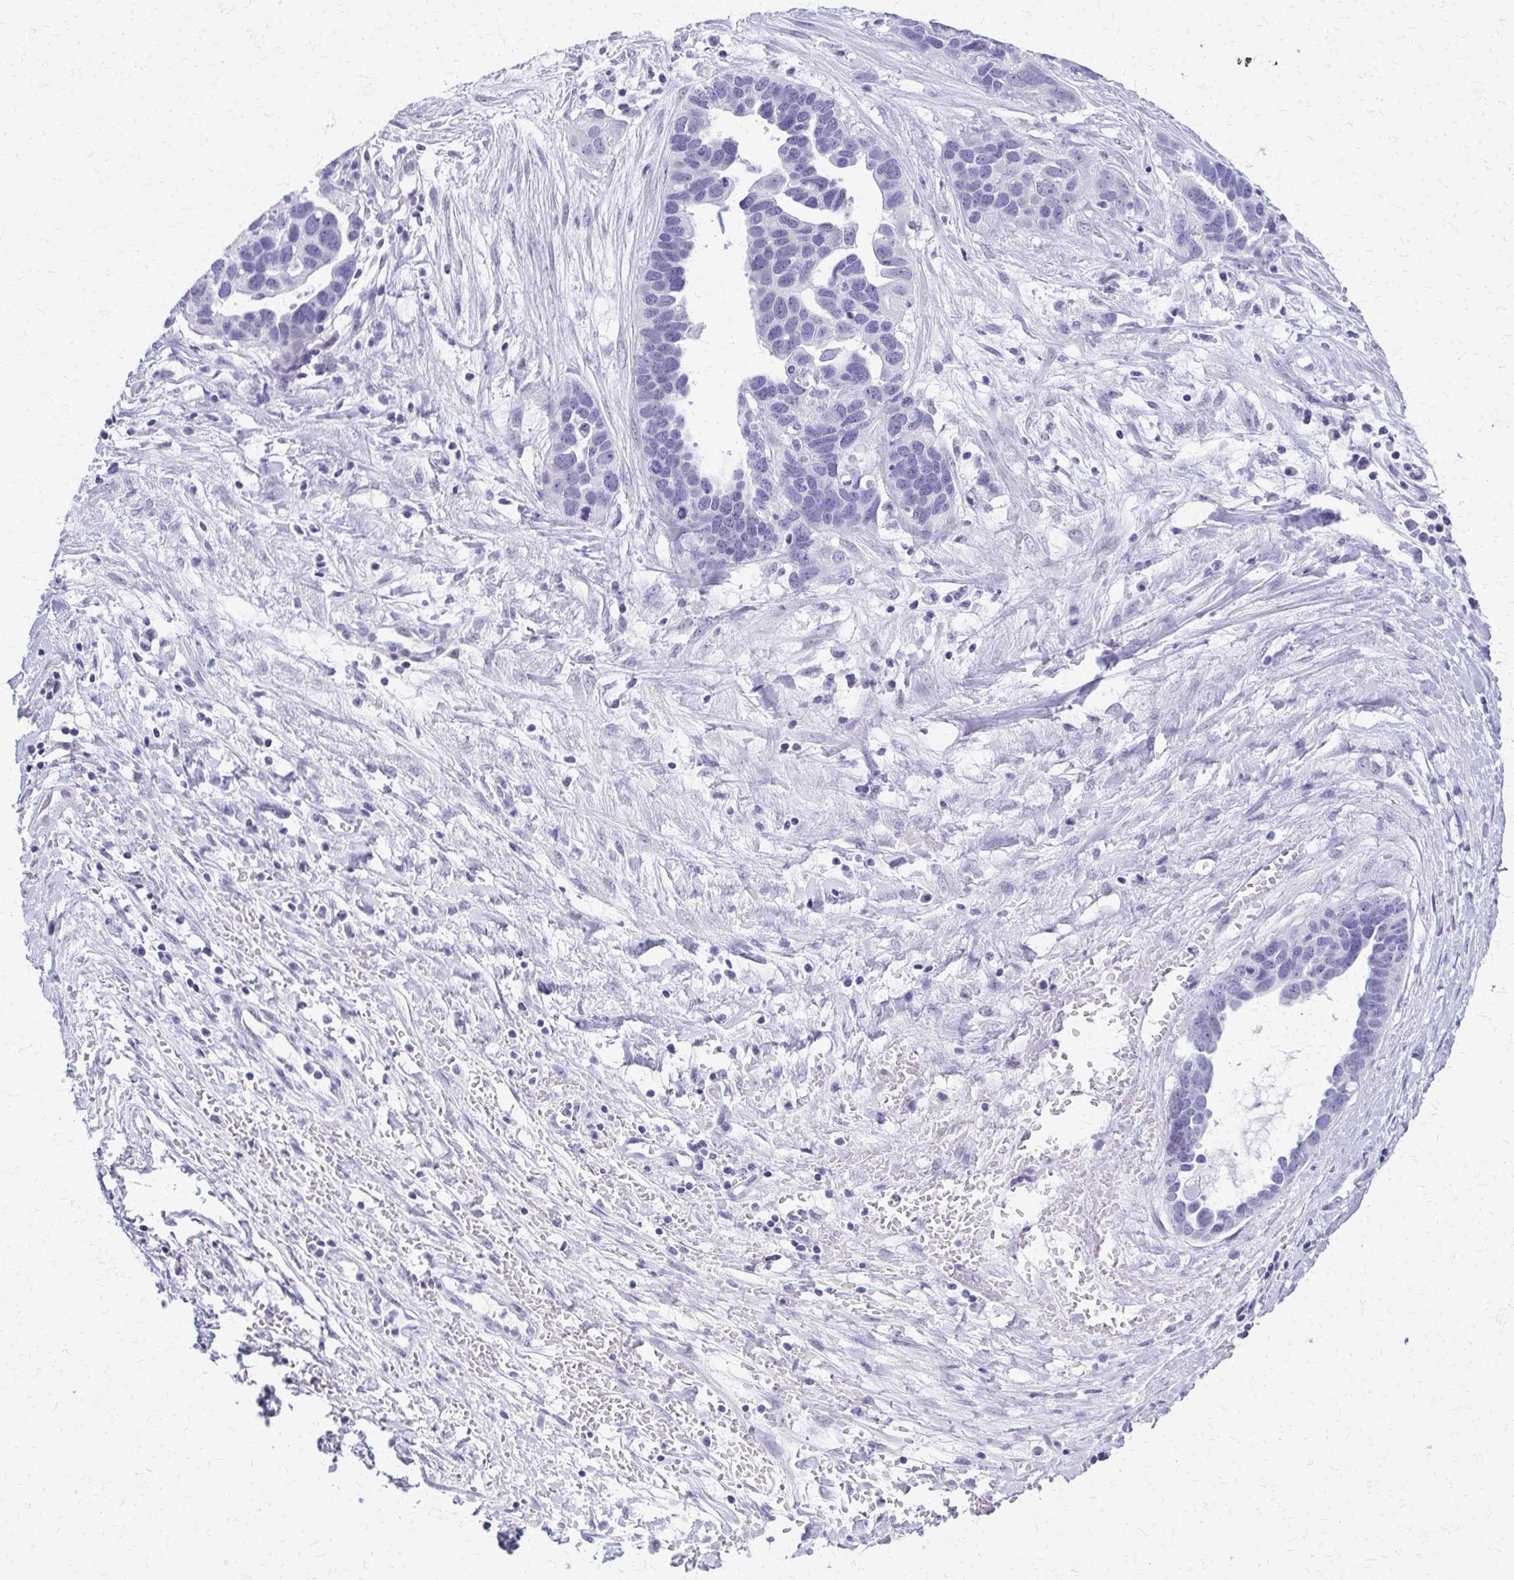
{"staining": {"intensity": "negative", "quantity": "none", "location": "none"}, "tissue": "ovarian cancer", "cell_type": "Tumor cells", "image_type": "cancer", "snomed": [{"axis": "morphology", "description": "Cystadenocarcinoma, serous, NOS"}, {"axis": "topography", "description": "Ovary"}], "caption": "Immunohistochemical staining of human ovarian cancer exhibits no significant expression in tumor cells.", "gene": "FAM162B", "patient": {"sex": "female", "age": 54}}